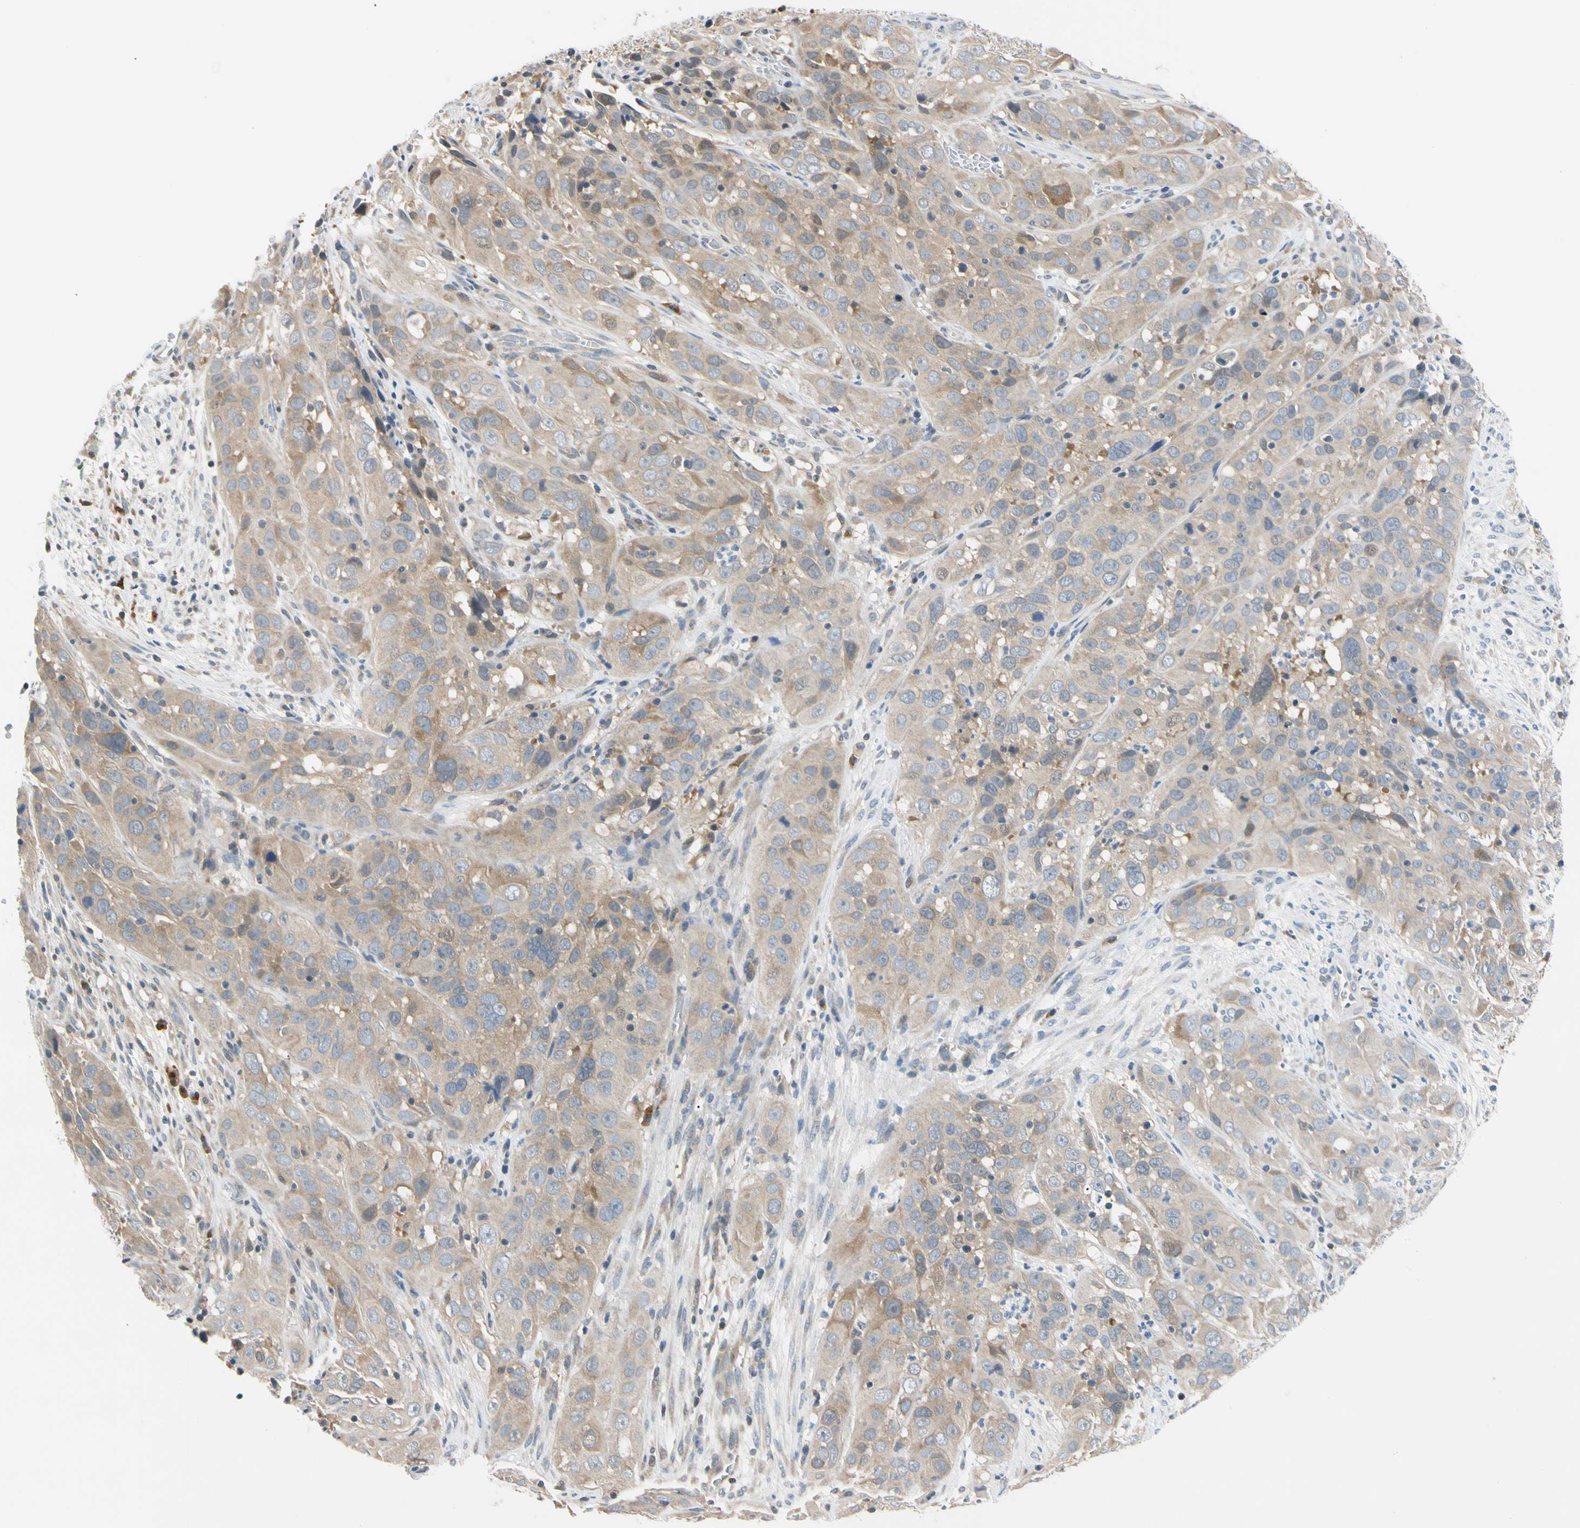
{"staining": {"intensity": "weak", "quantity": ">75%", "location": "cytoplasmic/membranous"}, "tissue": "cervical cancer", "cell_type": "Tumor cells", "image_type": "cancer", "snomed": [{"axis": "morphology", "description": "Squamous cell carcinoma, NOS"}, {"axis": "topography", "description": "Cervix"}], "caption": "Weak cytoplasmic/membranous staining is appreciated in about >75% of tumor cells in cervical cancer.", "gene": "SEC23B", "patient": {"sex": "female", "age": 32}}